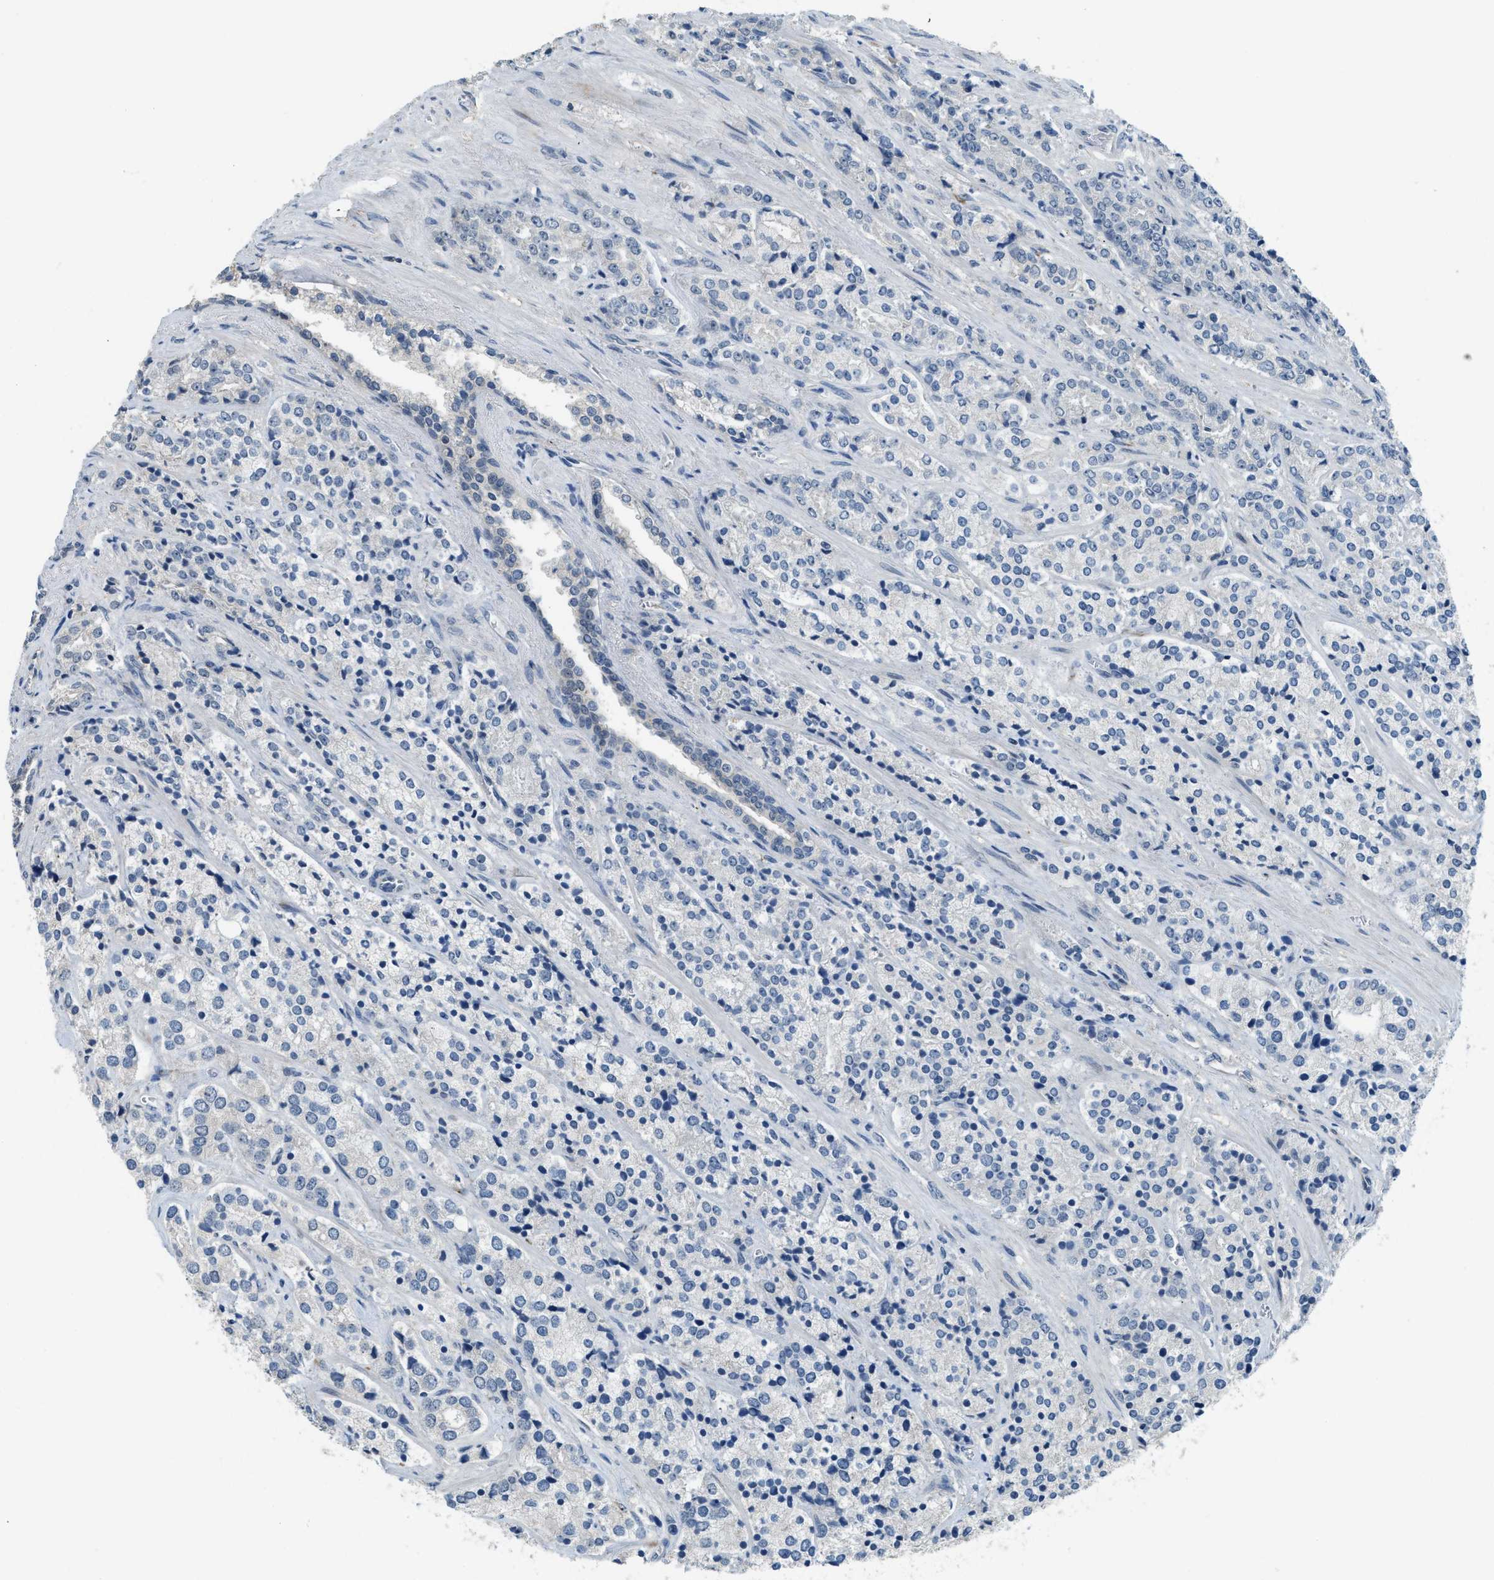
{"staining": {"intensity": "negative", "quantity": "none", "location": "none"}, "tissue": "prostate cancer", "cell_type": "Tumor cells", "image_type": "cancer", "snomed": [{"axis": "morphology", "description": "Adenocarcinoma, High grade"}, {"axis": "topography", "description": "Prostate"}], "caption": "This is a histopathology image of immunohistochemistry (IHC) staining of prostate high-grade adenocarcinoma, which shows no staining in tumor cells. (DAB (3,3'-diaminobenzidine) immunohistochemistry with hematoxylin counter stain).", "gene": "TMEM154", "patient": {"sex": "male", "age": 71}}